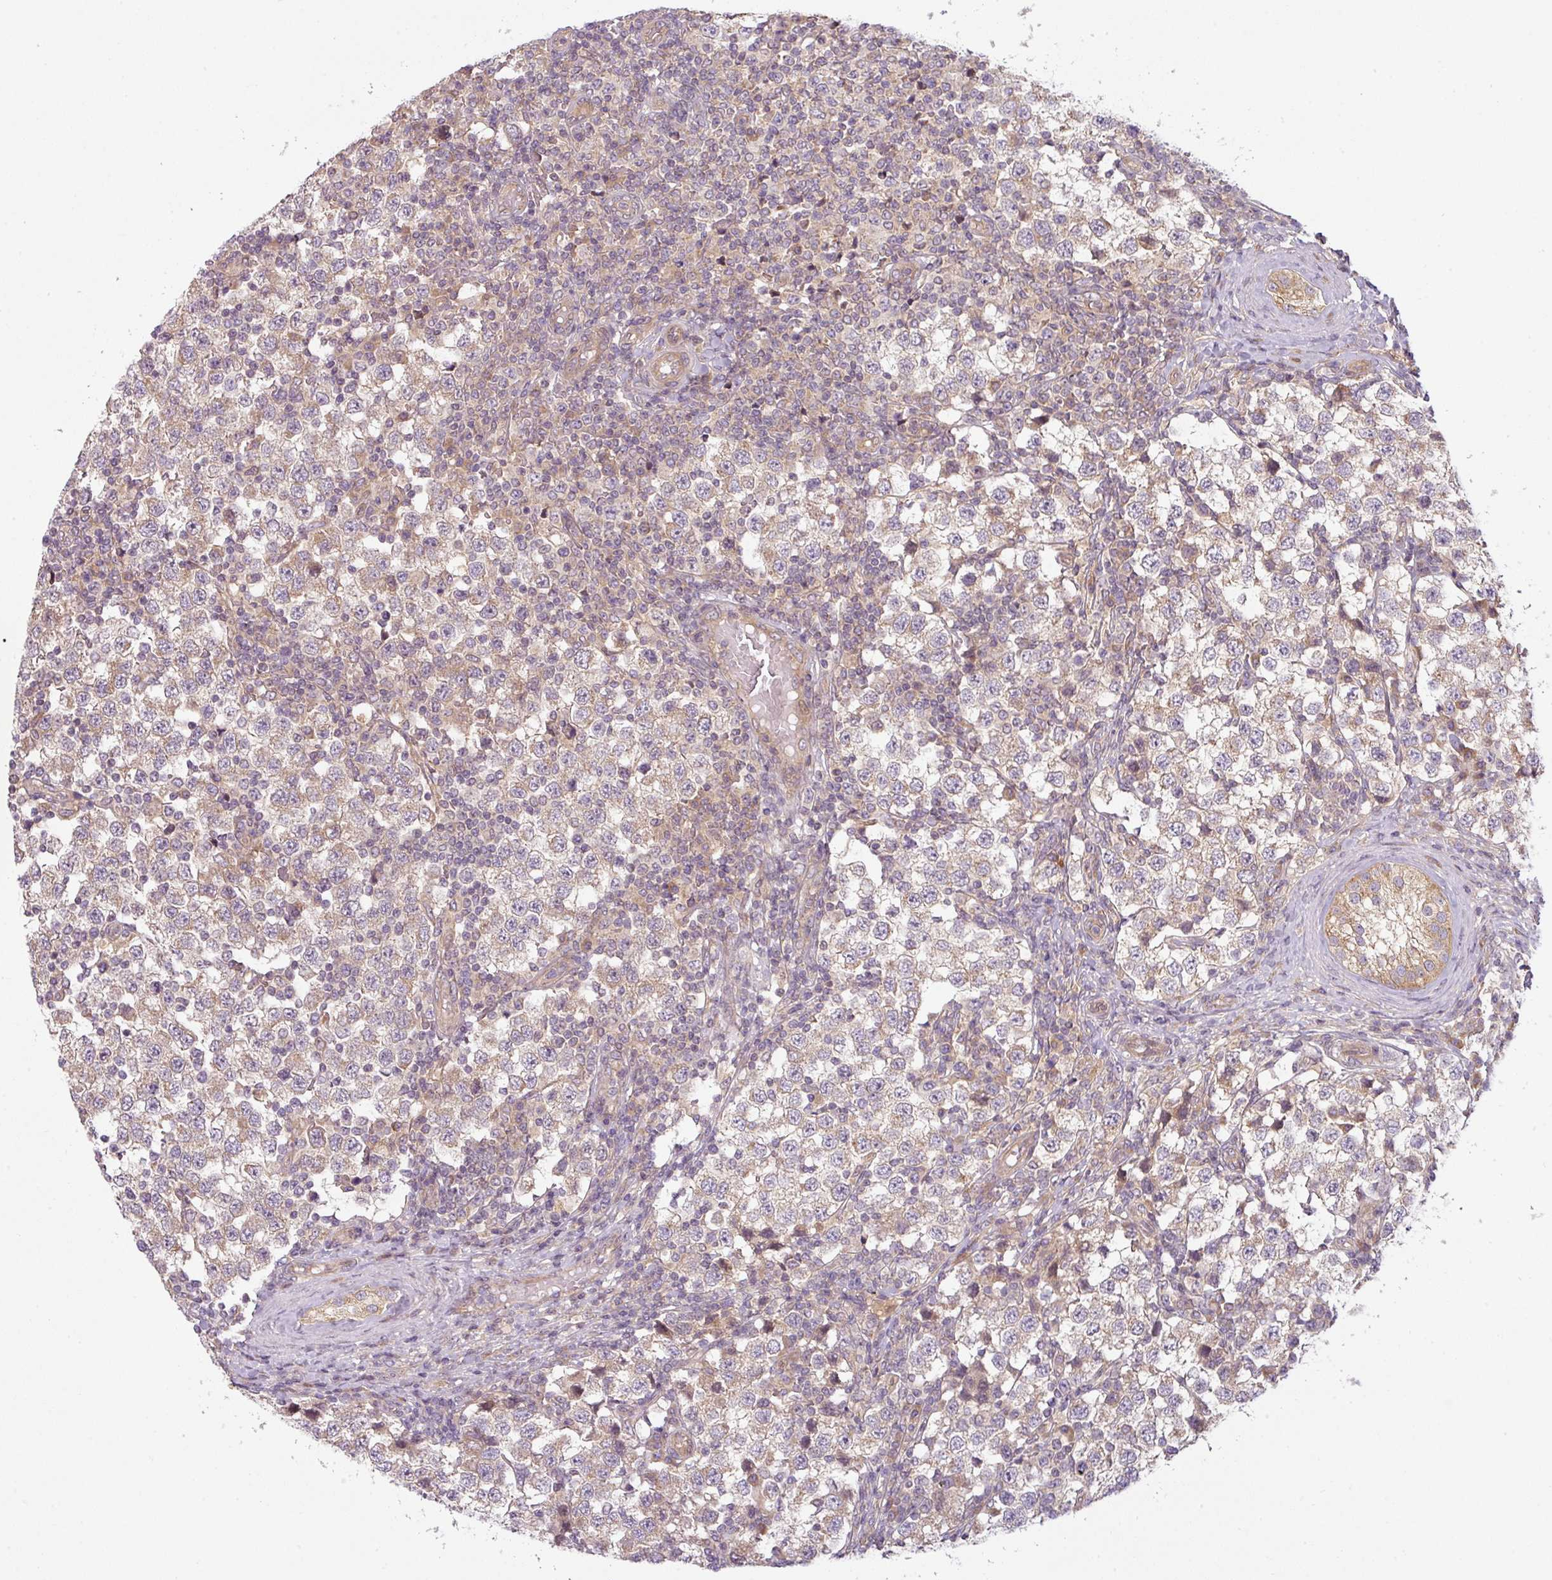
{"staining": {"intensity": "weak", "quantity": "25%-75%", "location": "cytoplasmic/membranous"}, "tissue": "testis cancer", "cell_type": "Tumor cells", "image_type": "cancer", "snomed": [{"axis": "morphology", "description": "Seminoma, NOS"}, {"axis": "topography", "description": "Testis"}], "caption": "Protein staining of testis cancer tissue exhibits weak cytoplasmic/membranous expression in approximately 25%-75% of tumor cells.", "gene": "RNF31", "patient": {"sex": "male", "age": 34}}